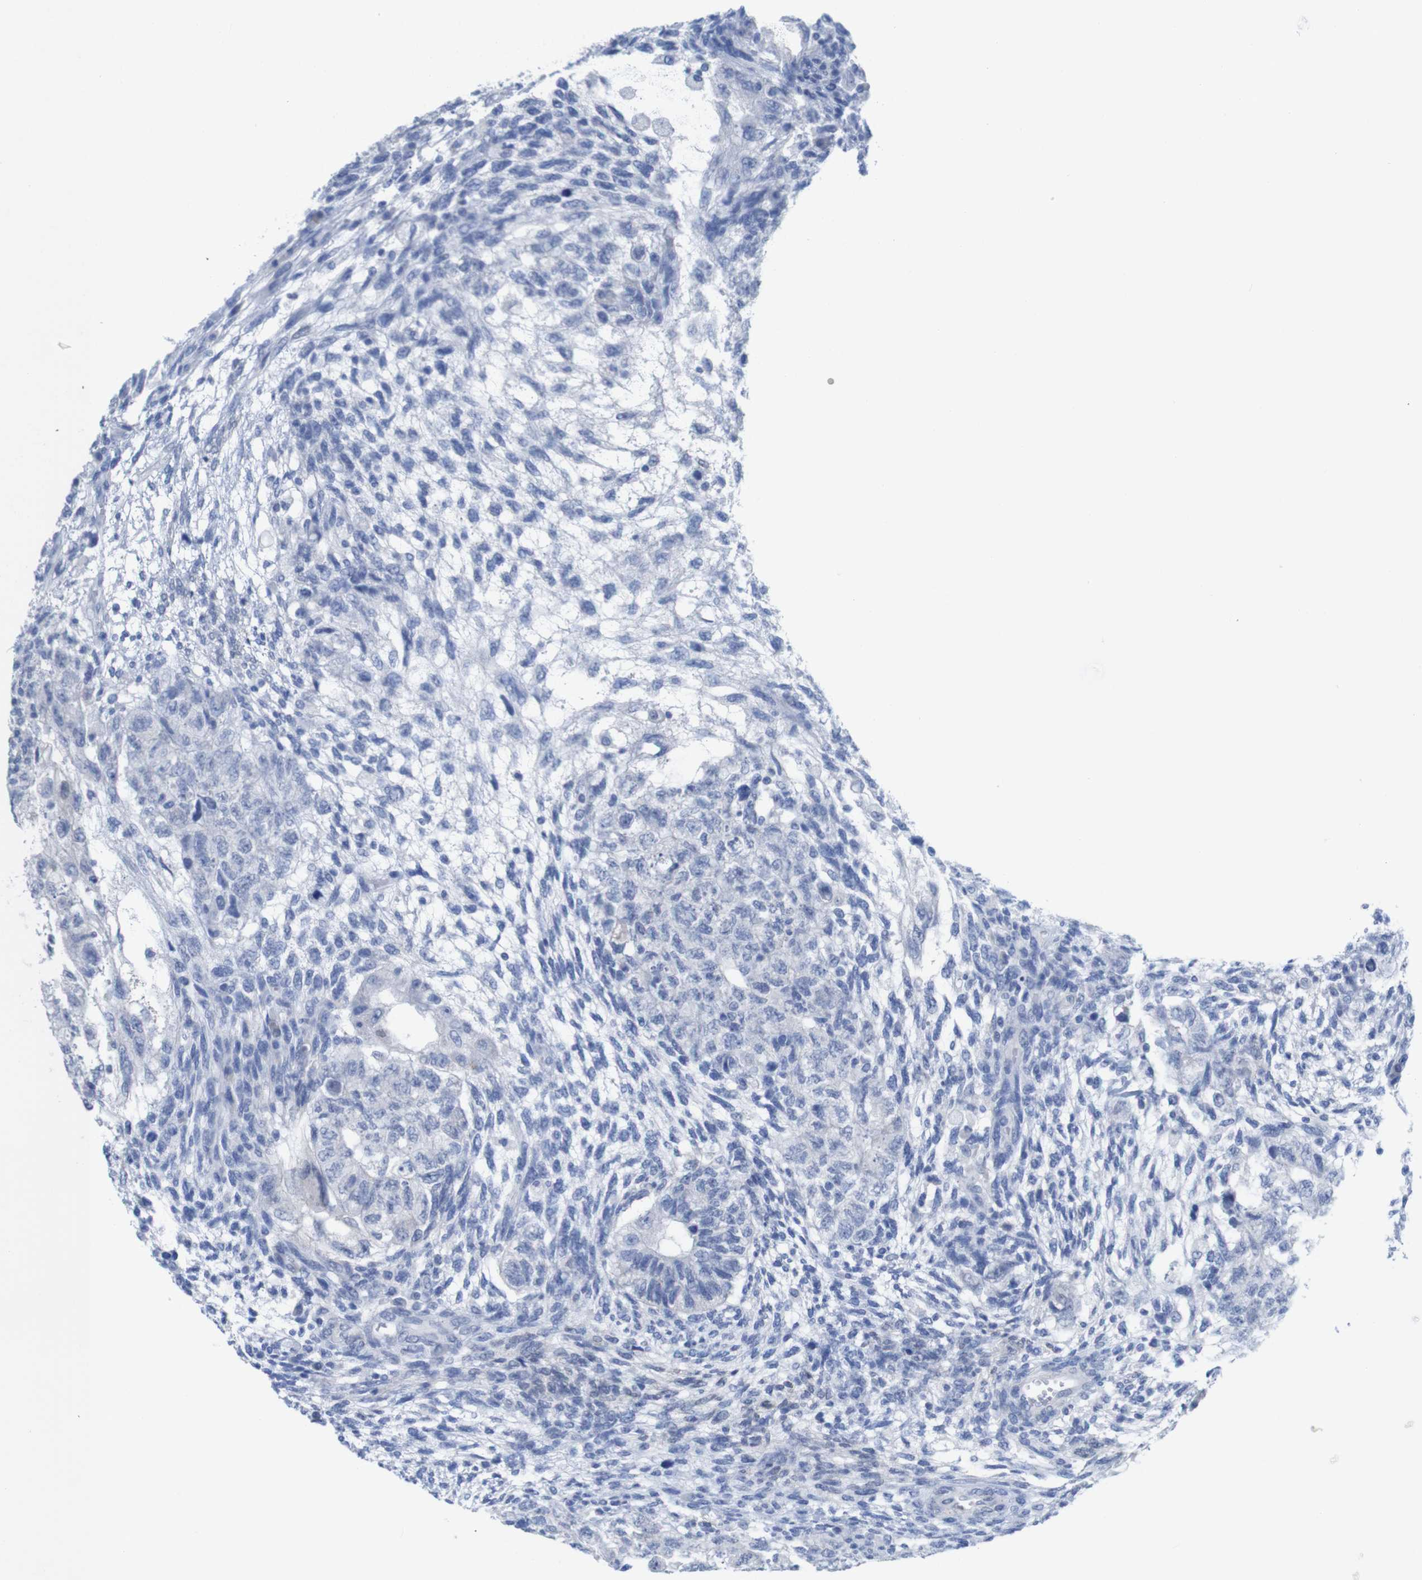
{"staining": {"intensity": "negative", "quantity": "none", "location": "none"}, "tissue": "testis cancer", "cell_type": "Tumor cells", "image_type": "cancer", "snomed": [{"axis": "morphology", "description": "Normal tissue, NOS"}, {"axis": "morphology", "description": "Carcinoma, Embryonal, NOS"}, {"axis": "topography", "description": "Testis"}], "caption": "IHC histopathology image of neoplastic tissue: embryonal carcinoma (testis) stained with DAB displays no significant protein expression in tumor cells.", "gene": "PNMA1", "patient": {"sex": "male", "age": 36}}